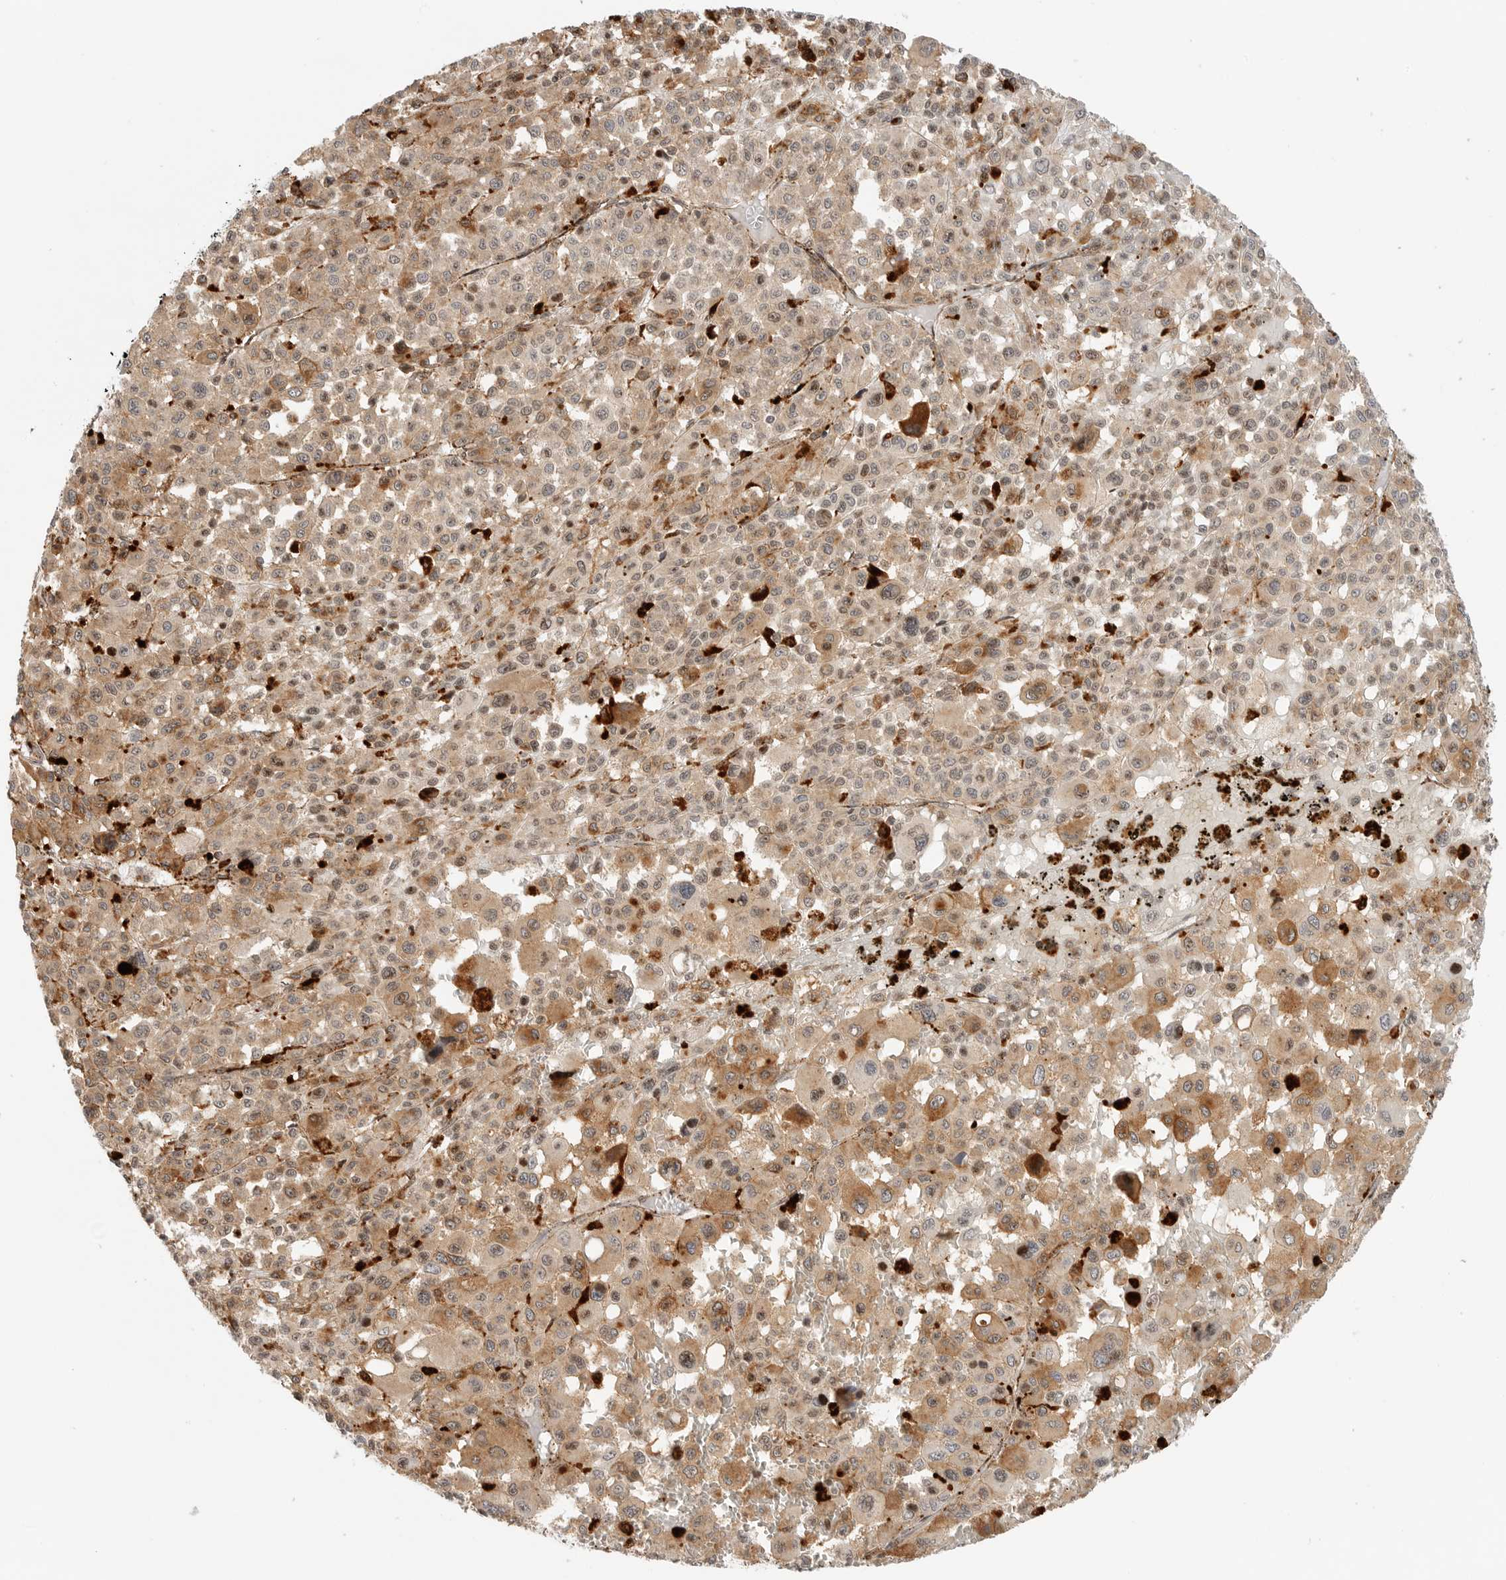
{"staining": {"intensity": "moderate", "quantity": ">75%", "location": "cytoplasmic/membranous"}, "tissue": "melanoma", "cell_type": "Tumor cells", "image_type": "cancer", "snomed": [{"axis": "morphology", "description": "Malignant melanoma, Metastatic site"}, {"axis": "topography", "description": "Skin"}], "caption": "Protein expression analysis of human melanoma reveals moderate cytoplasmic/membranous expression in approximately >75% of tumor cells.", "gene": "IDUA", "patient": {"sex": "female", "age": 74}}